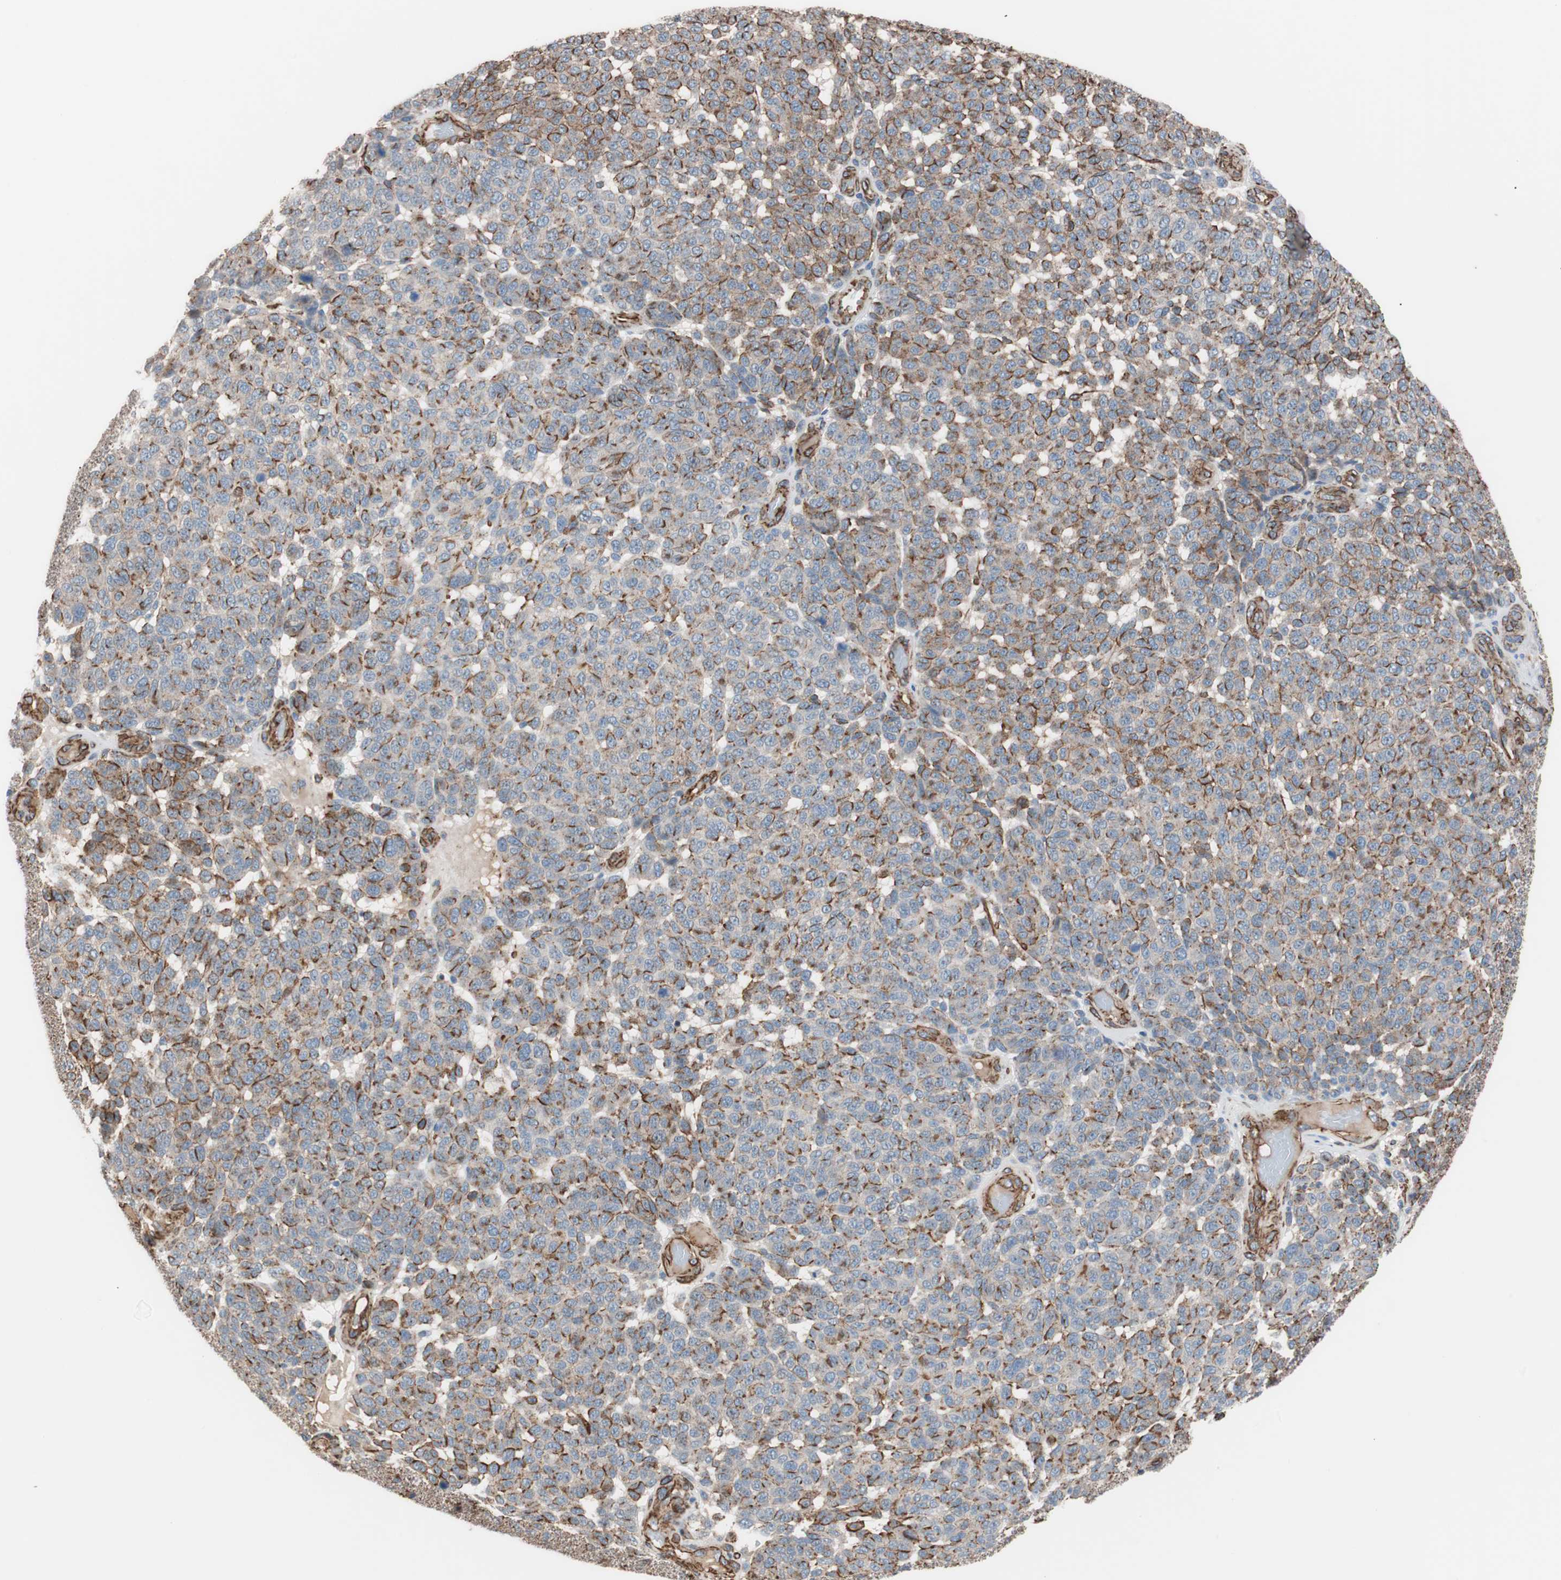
{"staining": {"intensity": "moderate", "quantity": "25%-75%", "location": "cytoplasmic/membranous"}, "tissue": "melanoma", "cell_type": "Tumor cells", "image_type": "cancer", "snomed": [{"axis": "morphology", "description": "Malignant melanoma, NOS"}, {"axis": "topography", "description": "Skin"}], "caption": "IHC (DAB (3,3'-diaminobenzidine)) staining of melanoma shows moderate cytoplasmic/membranous protein staining in approximately 25%-75% of tumor cells.", "gene": "SPINT1", "patient": {"sex": "male", "age": 59}}